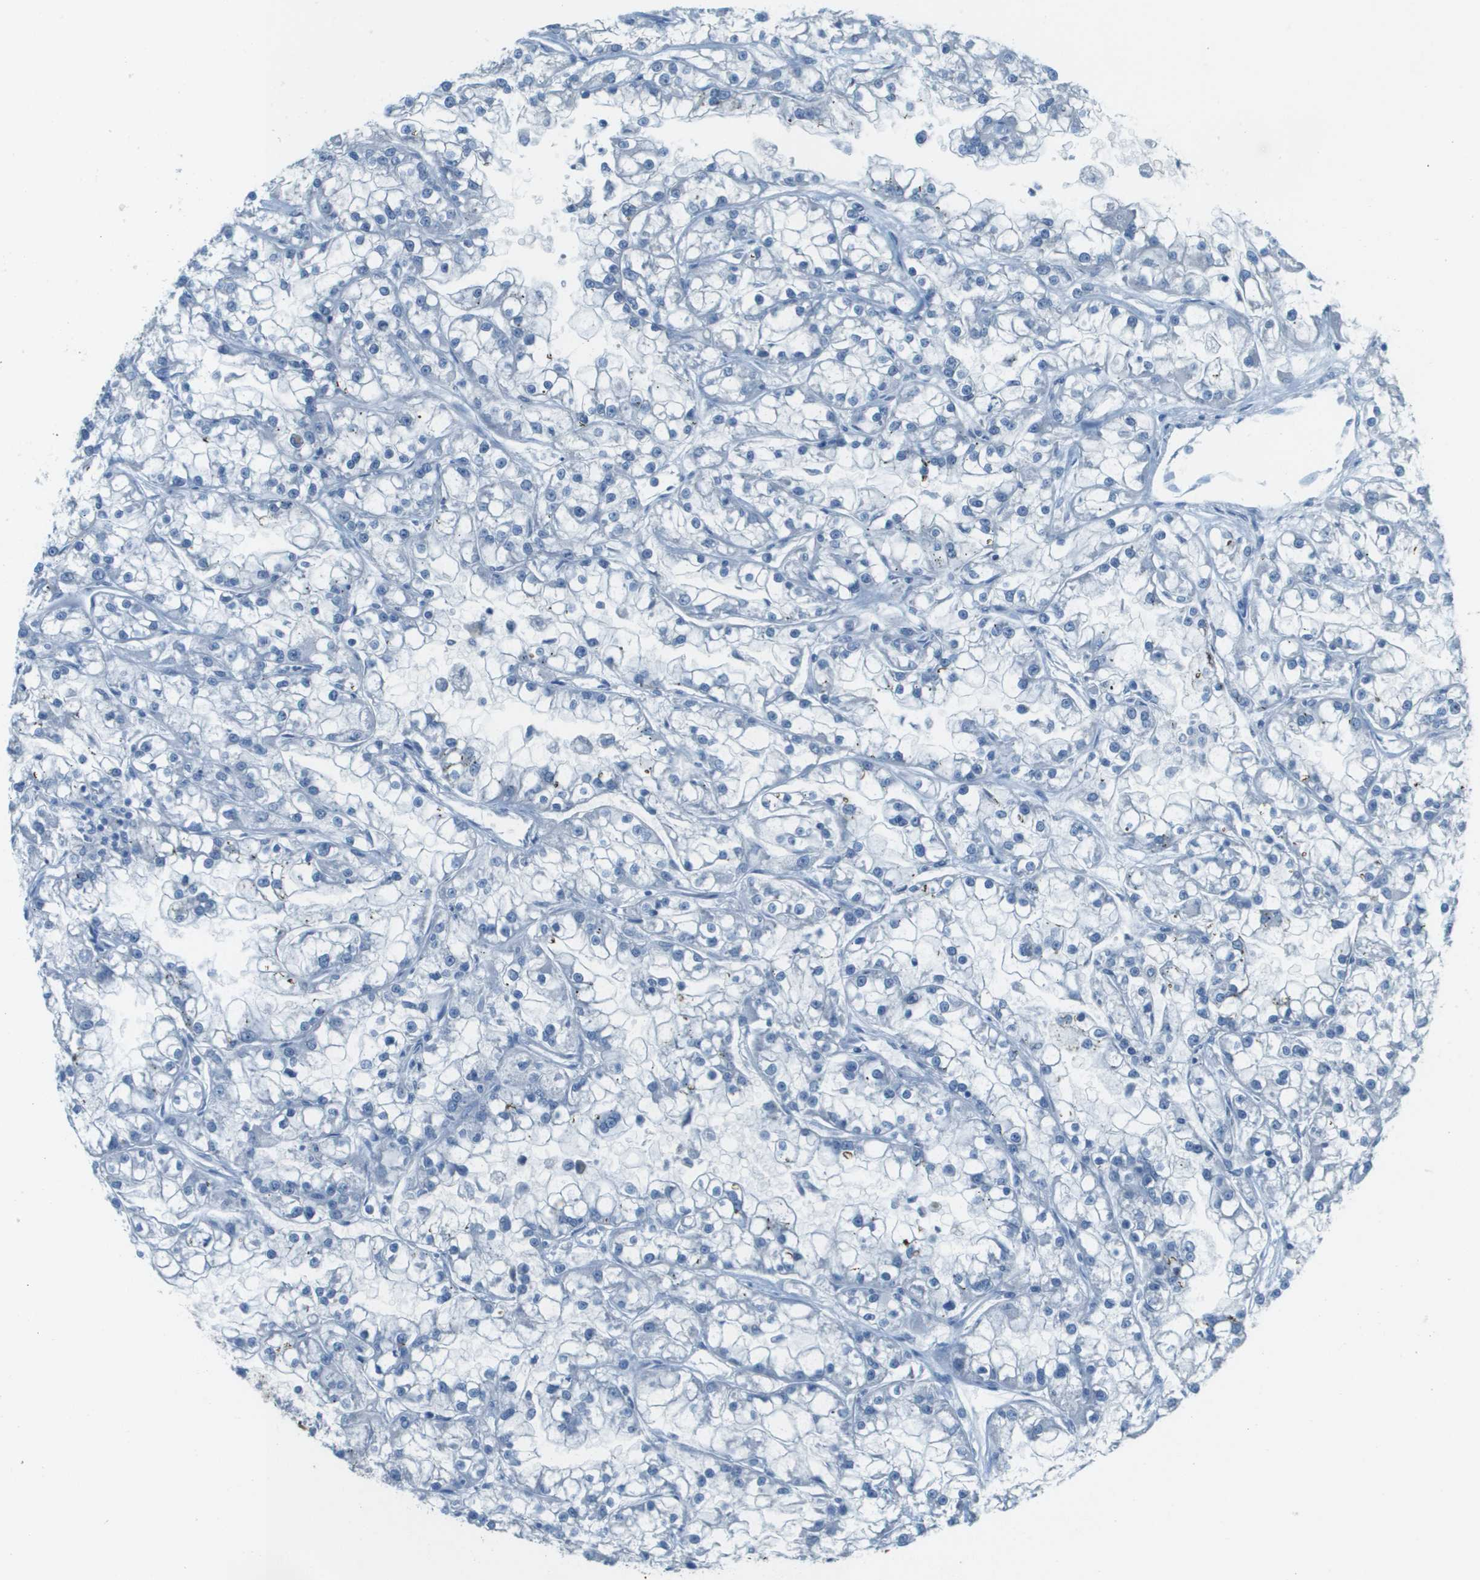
{"staining": {"intensity": "negative", "quantity": "none", "location": "none"}, "tissue": "renal cancer", "cell_type": "Tumor cells", "image_type": "cancer", "snomed": [{"axis": "morphology", "description": "Adenocarcinoma, NOS"}, {"axis": "topography", "description": "Kidney"}], "caption": "Tumor cells show no significant protein expression in renal cancer (adenocarcinoma).", "gene": "DCN", "patient": {"sex": "female", "age": 52}}